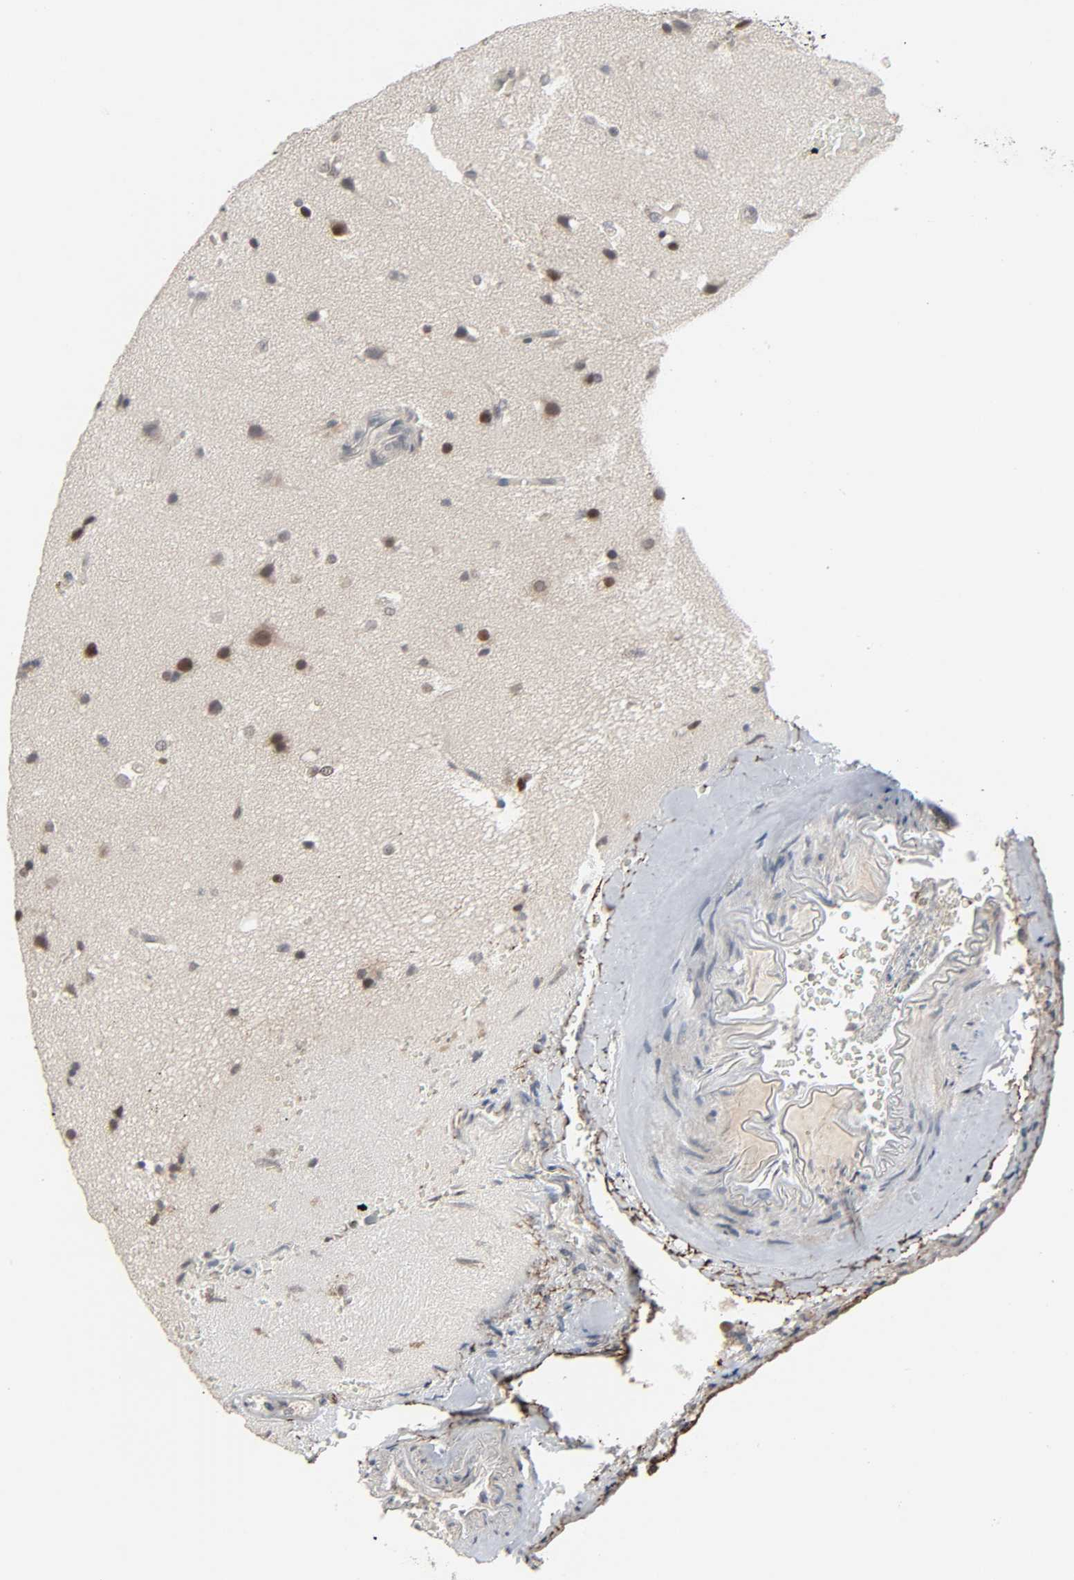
{"staining": {"intensity": "moderate", "quantity": "25%-75%", "location": "nuclear"}, "tissue": "glioma", "cell_type": "Tumor cells", "image_type": "cancer", "snomed": [{"axis": "morphology", "description": "Glioma, malignant, Low grade"}, {"axis": "topography", "description": "Cerebral cortex"}], "caption": "Glioma was stained to show a protein in brown. There is medium levels of moderate nuclear expression in approximately 25%-75% of tumor cells.", "gene": "ZNF222", "patient": {"sex": "female", "age": 47}}